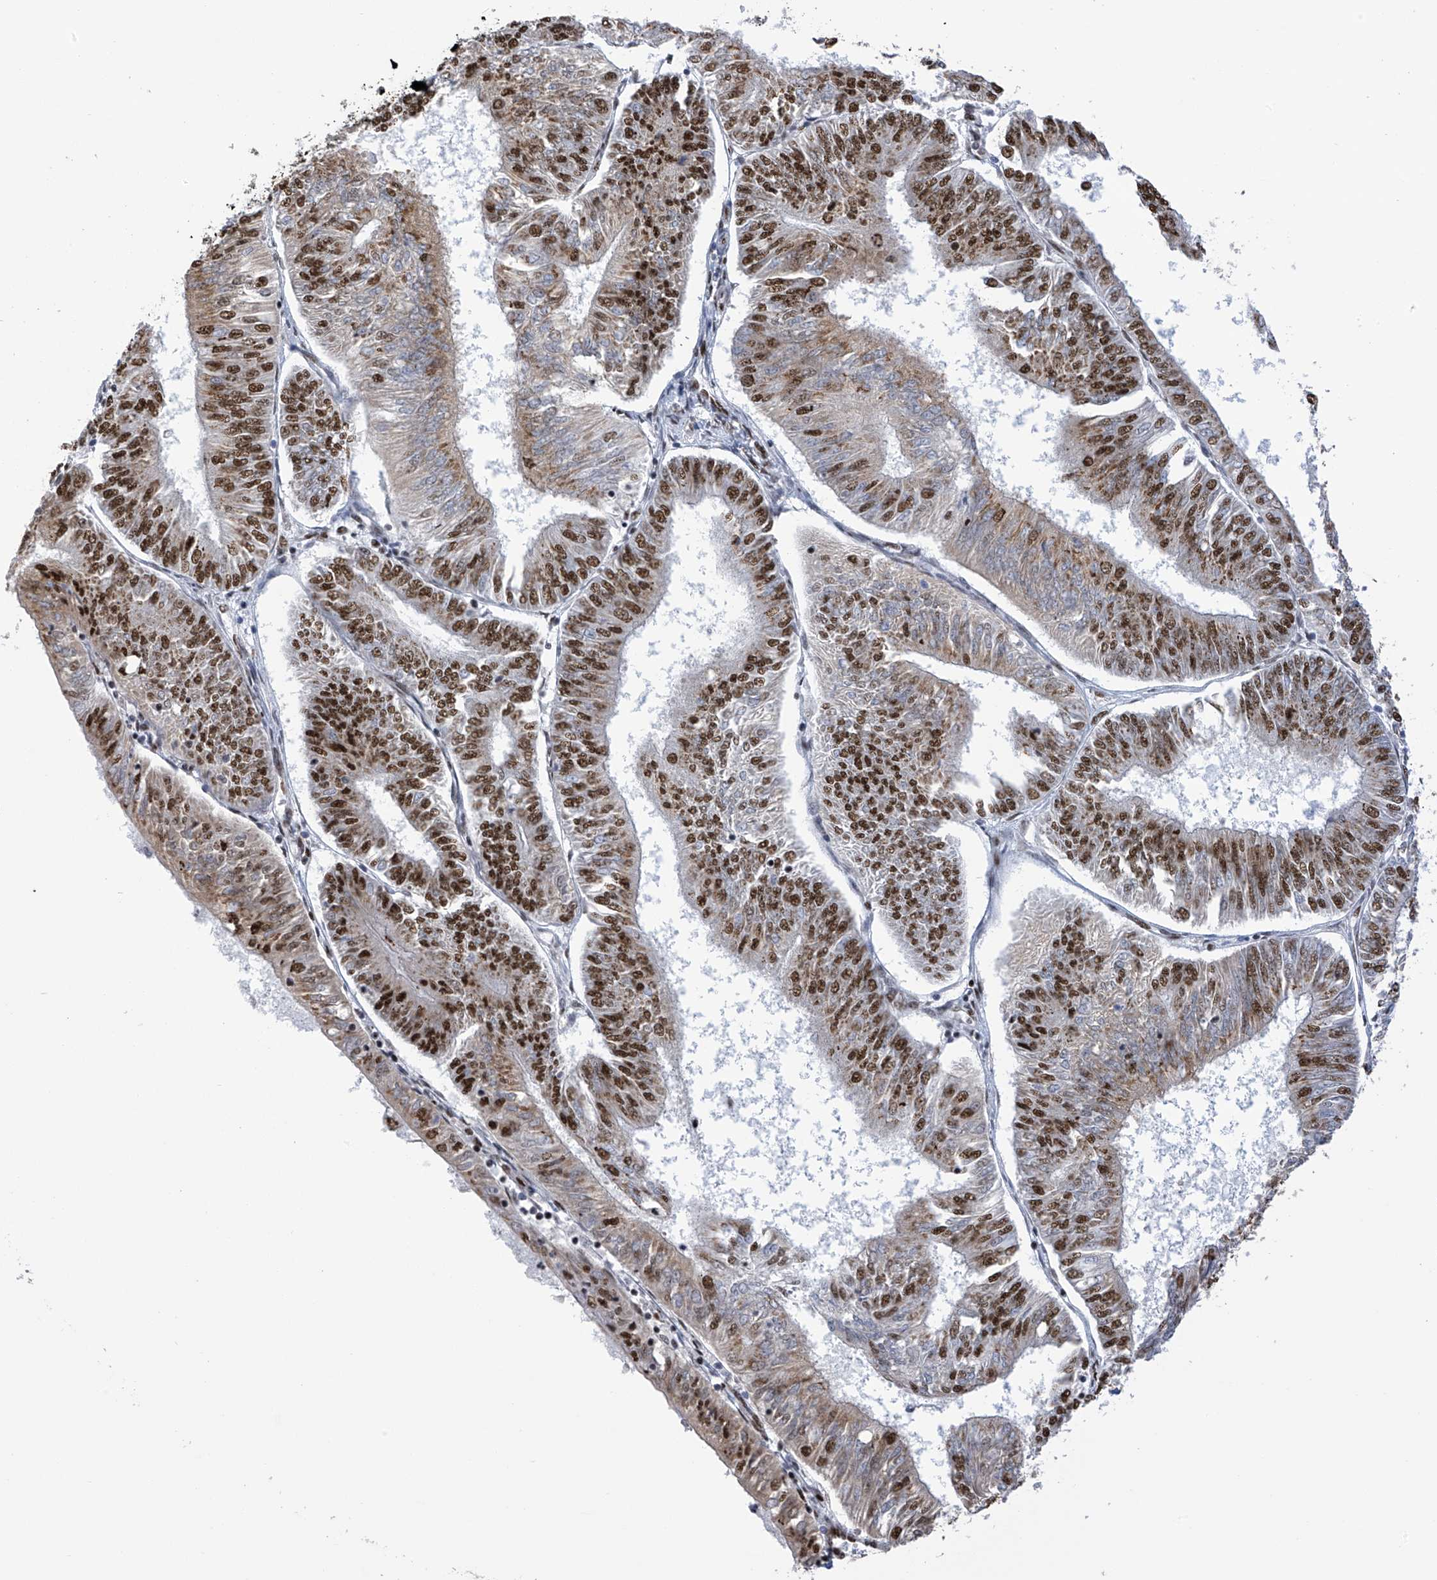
{"staining": {"intensity": "strong", "quantity": "25%-75%", "location": "nuclear"}, "tissue": "endometrial cancer", "cell_type": "Tumor cells", "image_type": "cancer", "snomed": [{"axis": "morphology", "description": "Adenocarcinoma, NOS"}, {"axis": "topography", "description": "Endometrium"}], "caption": "Immunohistochemistry (IHC) (DAB) staining of human adenocarcinoma (endometrial) shows strong nuclear protein staining in about 25%-75% of tumor cells.", "gene": "APLF", "patient": {"sex": "female", "age": 58}}